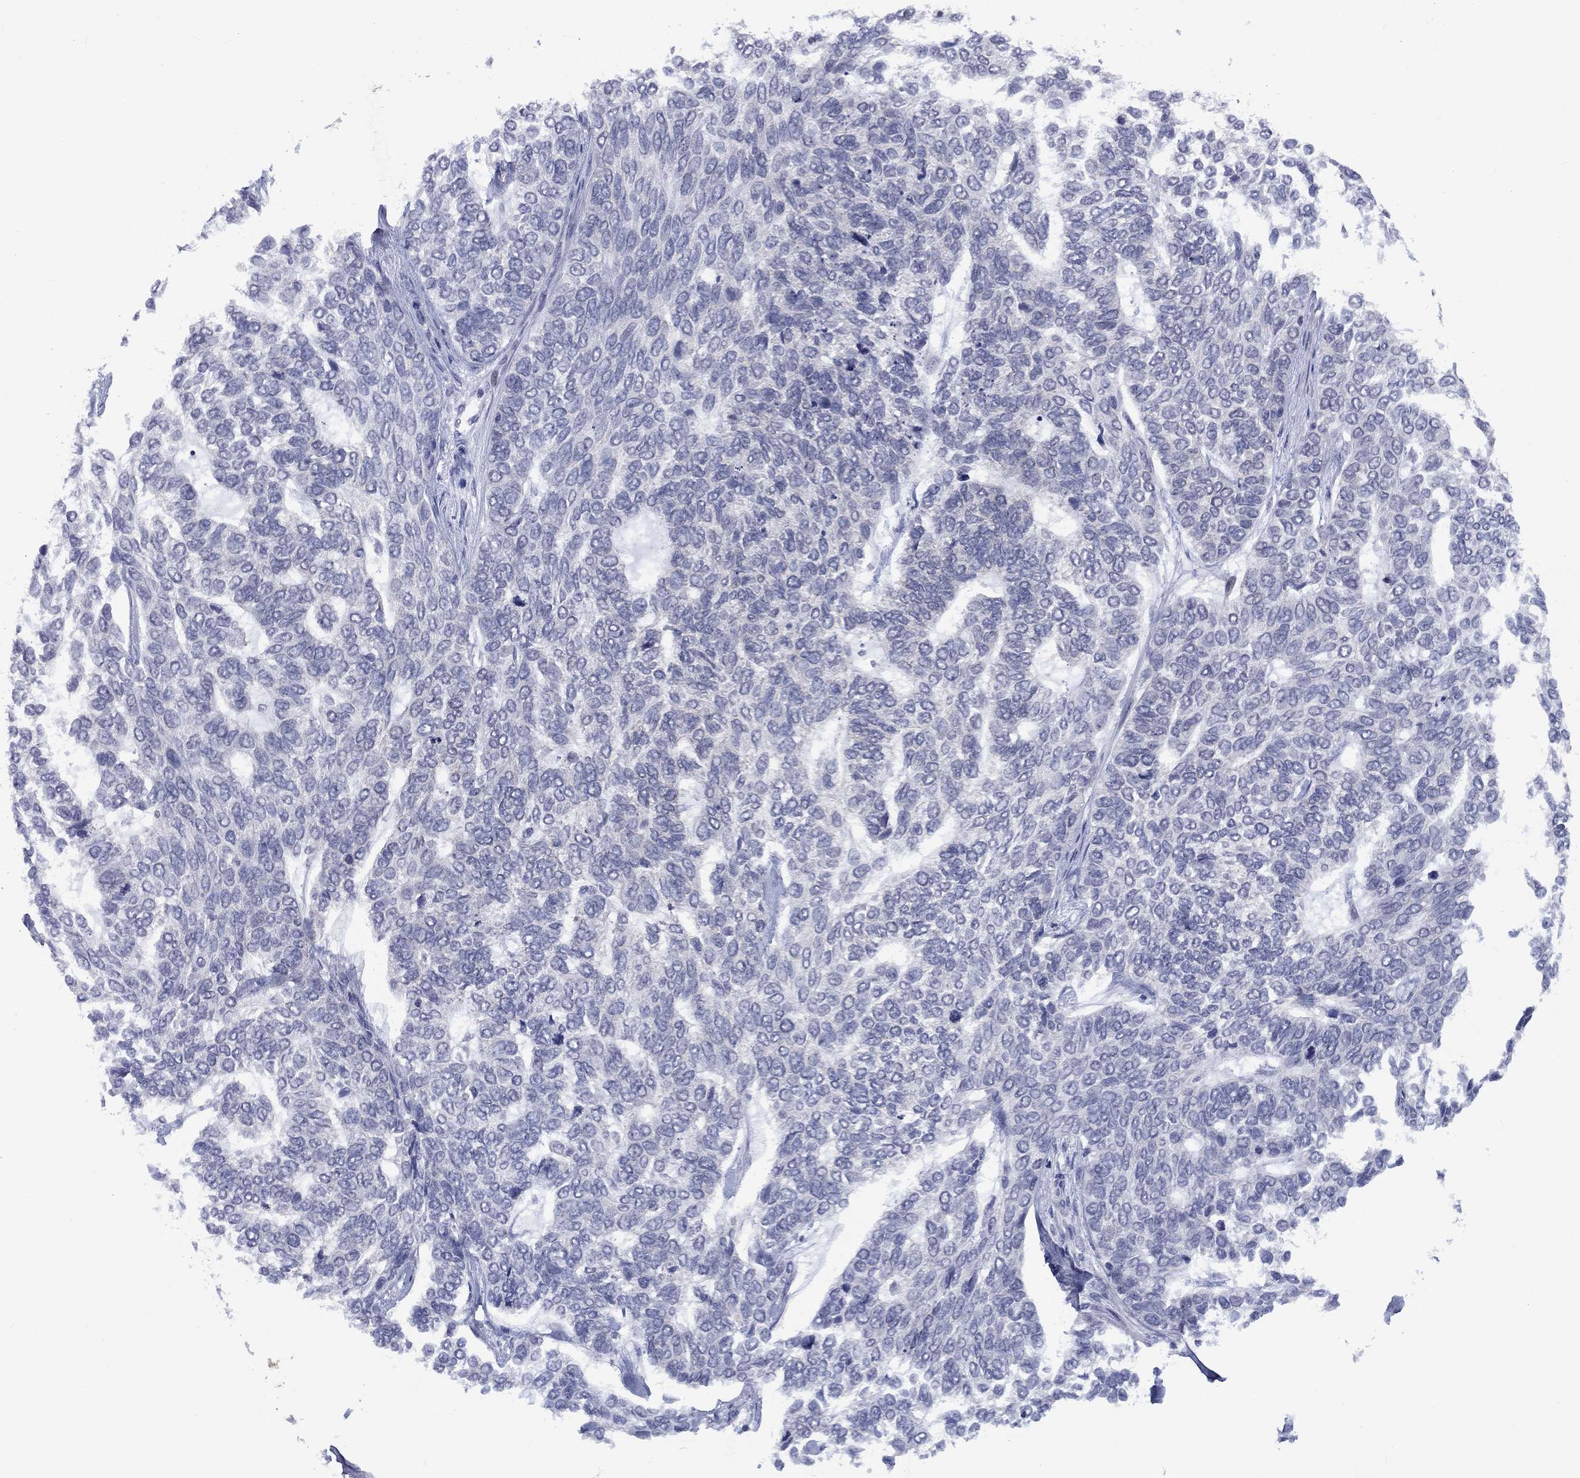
{"staining": {"intensity": "negative", "quantity": "none", "location": "none"}, "tissue": "skin cancer", "cell_type": "Tumor cells", "image_type": "cancer", "snomed": [{"axis": "morphology", "description": "Basal cell carcinoma"}, {"axis": "topography", "description": "Skin"}], "caption": "Immunohistochemistry (IHC) photomicrograph of human basal cell carcinoma (skin) stained for a protein (brown), which shows no staining in tumor cells.", "gene": "SPATA33", "patient": {"sex": "female", "age": 65}}